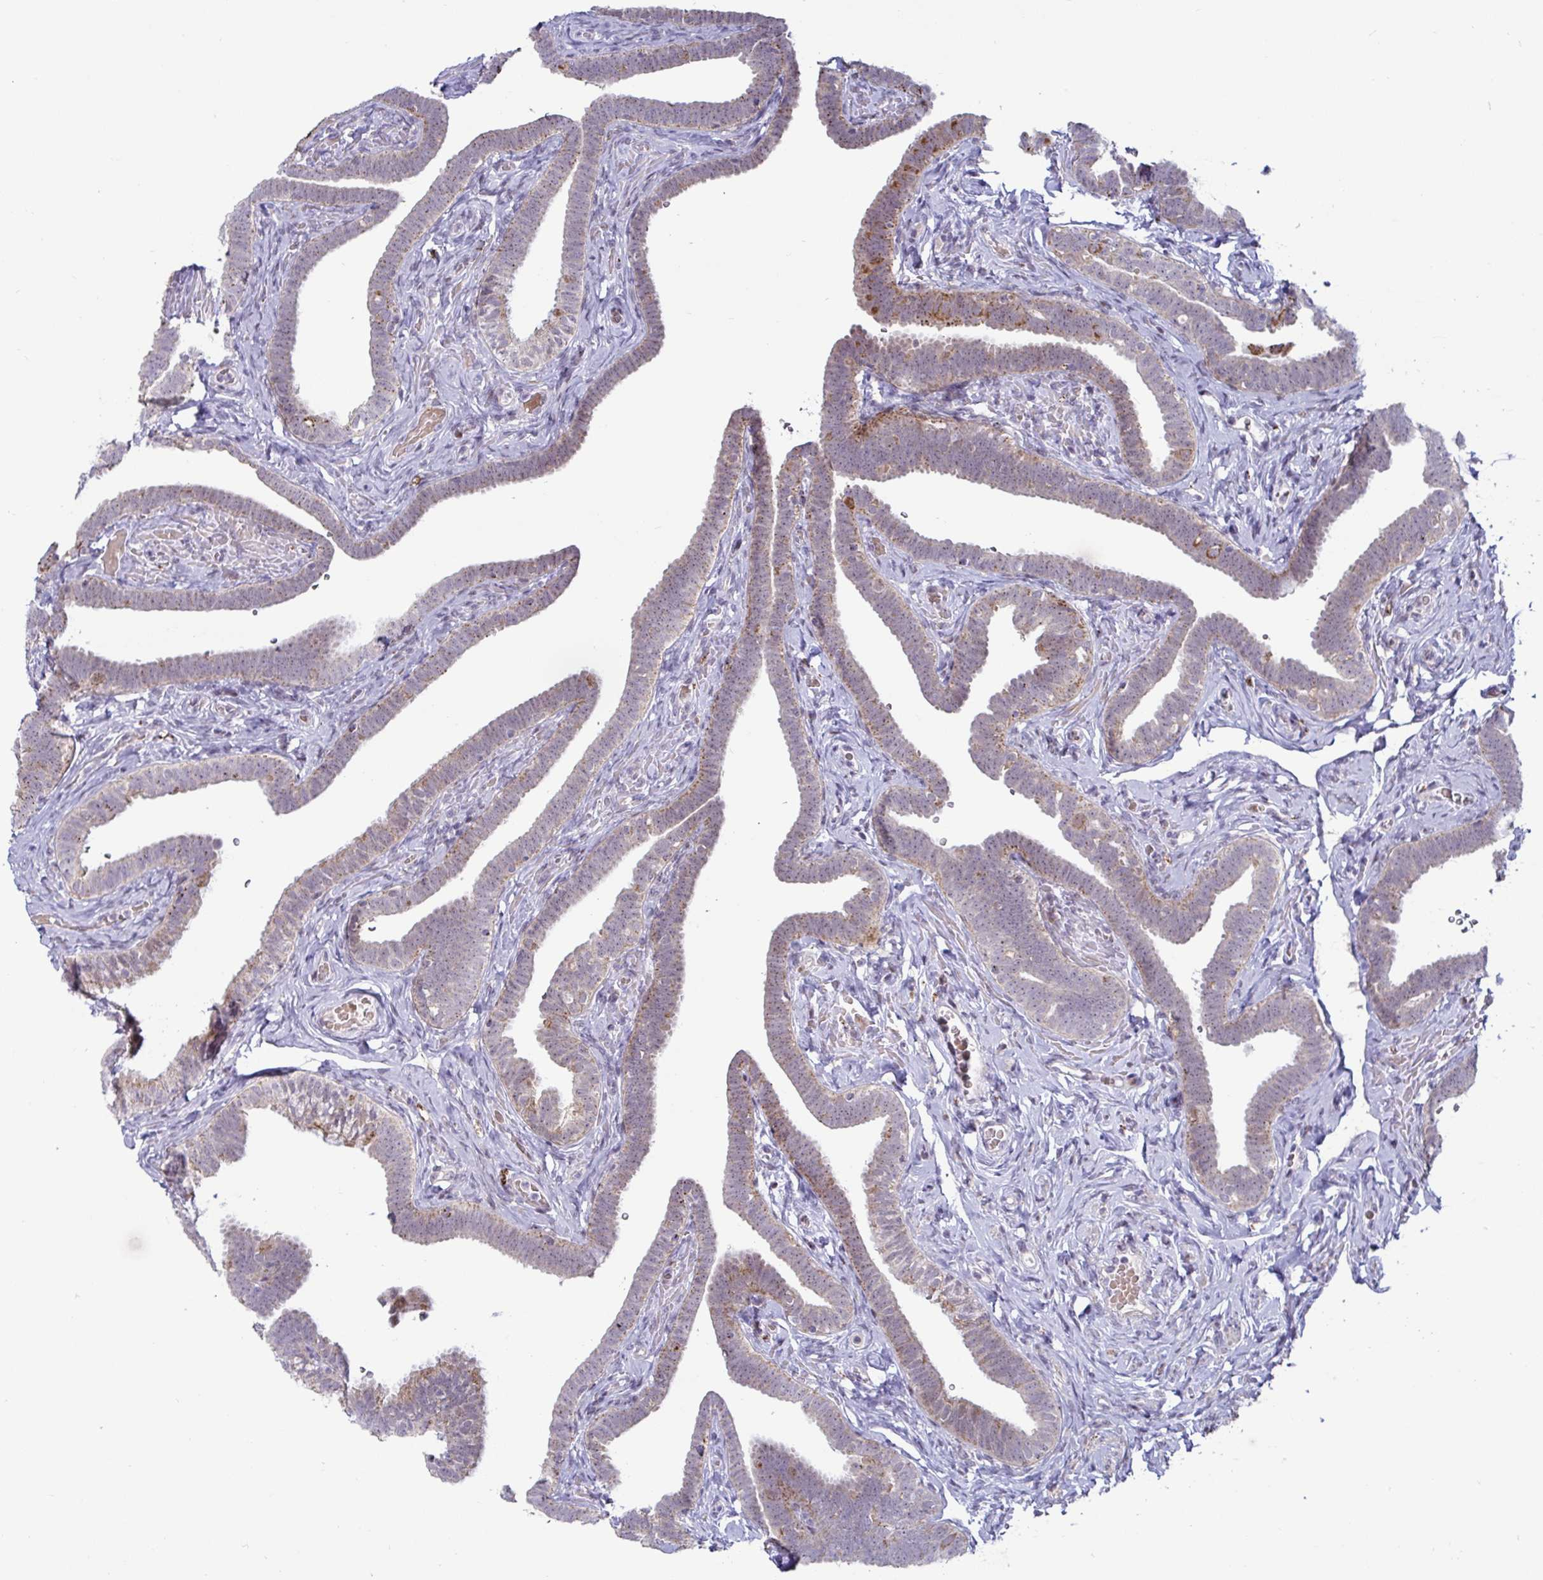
{"staining": {"intensity": "weak", "quantity": "25%-75%", "location": "cytoplasmic/membranous"}, "tissue": "fallopian tube", "cell_type": "Glandular cells", "image_type": "normal", "snomed": [{"axis": "morphology", "description": "Normal tissue, NOS"}, {"axis": "topography", "description": "Fallopian tube"}], "caption": "Weak cytoplasmic/membranous staining for a protein is present in approximately 25%-75% of glandular cells of normal fallopian tube using IHC.", "gene": "DZIP1", "patient": {"sex": "female", "age": 69}}